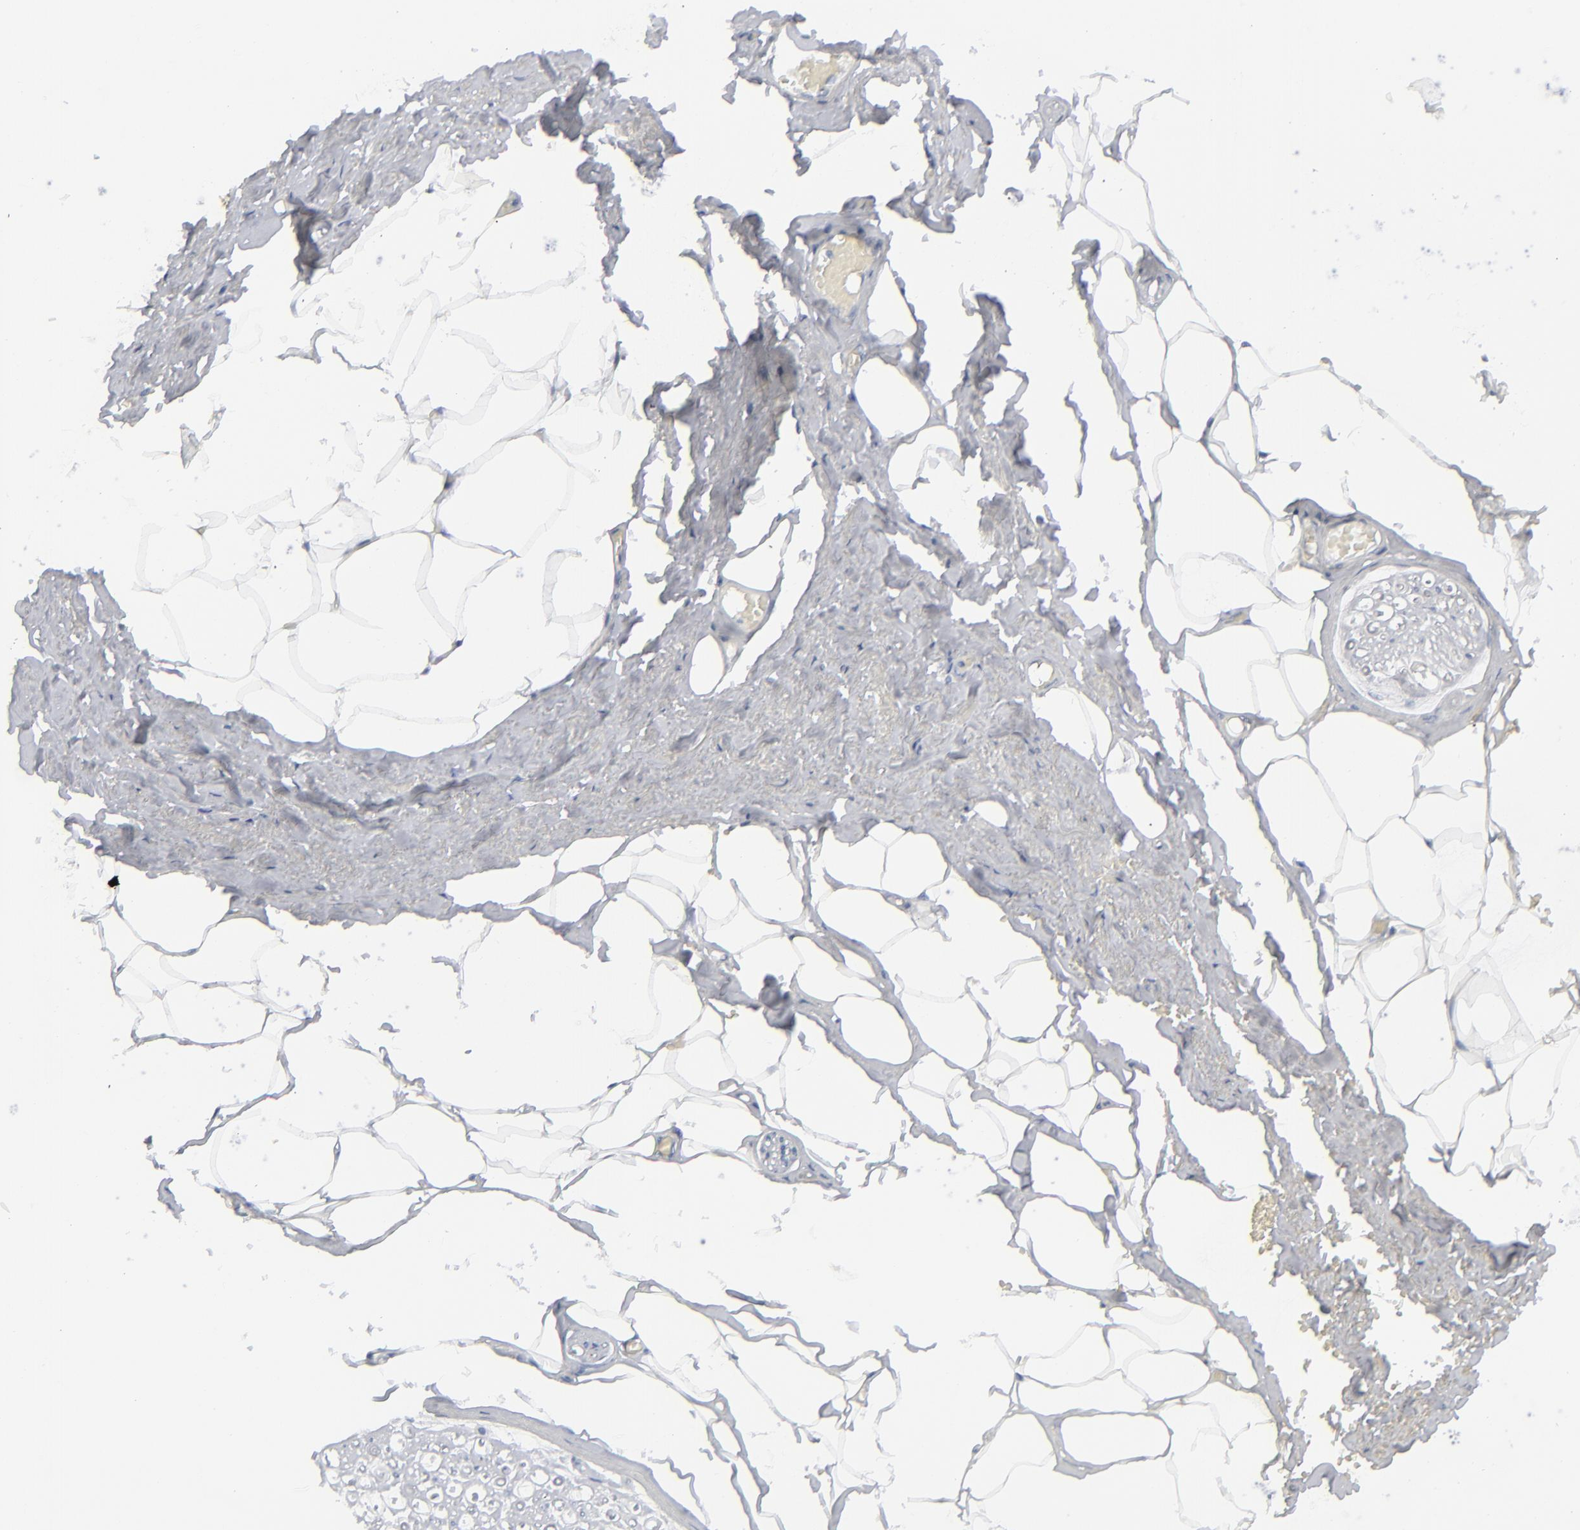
{"staining": {"intensity": "negative", "quantity": "none", "location": "none"}, "tissue": "adipose tissue", "cell_type": "Adipocytes", "image_type": "normal", "snomed": [{"axis": "morphology", "description": "Normal tissue, NOS"}, {"axis": "topography", "description": "Soft tissue"}, {"axis": "topography", "description": "Peripheral nerve tissue"}], "caption": "Immunohistochemistry (IHC) of normal adipose tissue demonstrates no staining in adipocytes.", "gene": "NUP88", "patient": {"sex": "female", "age": 68}}